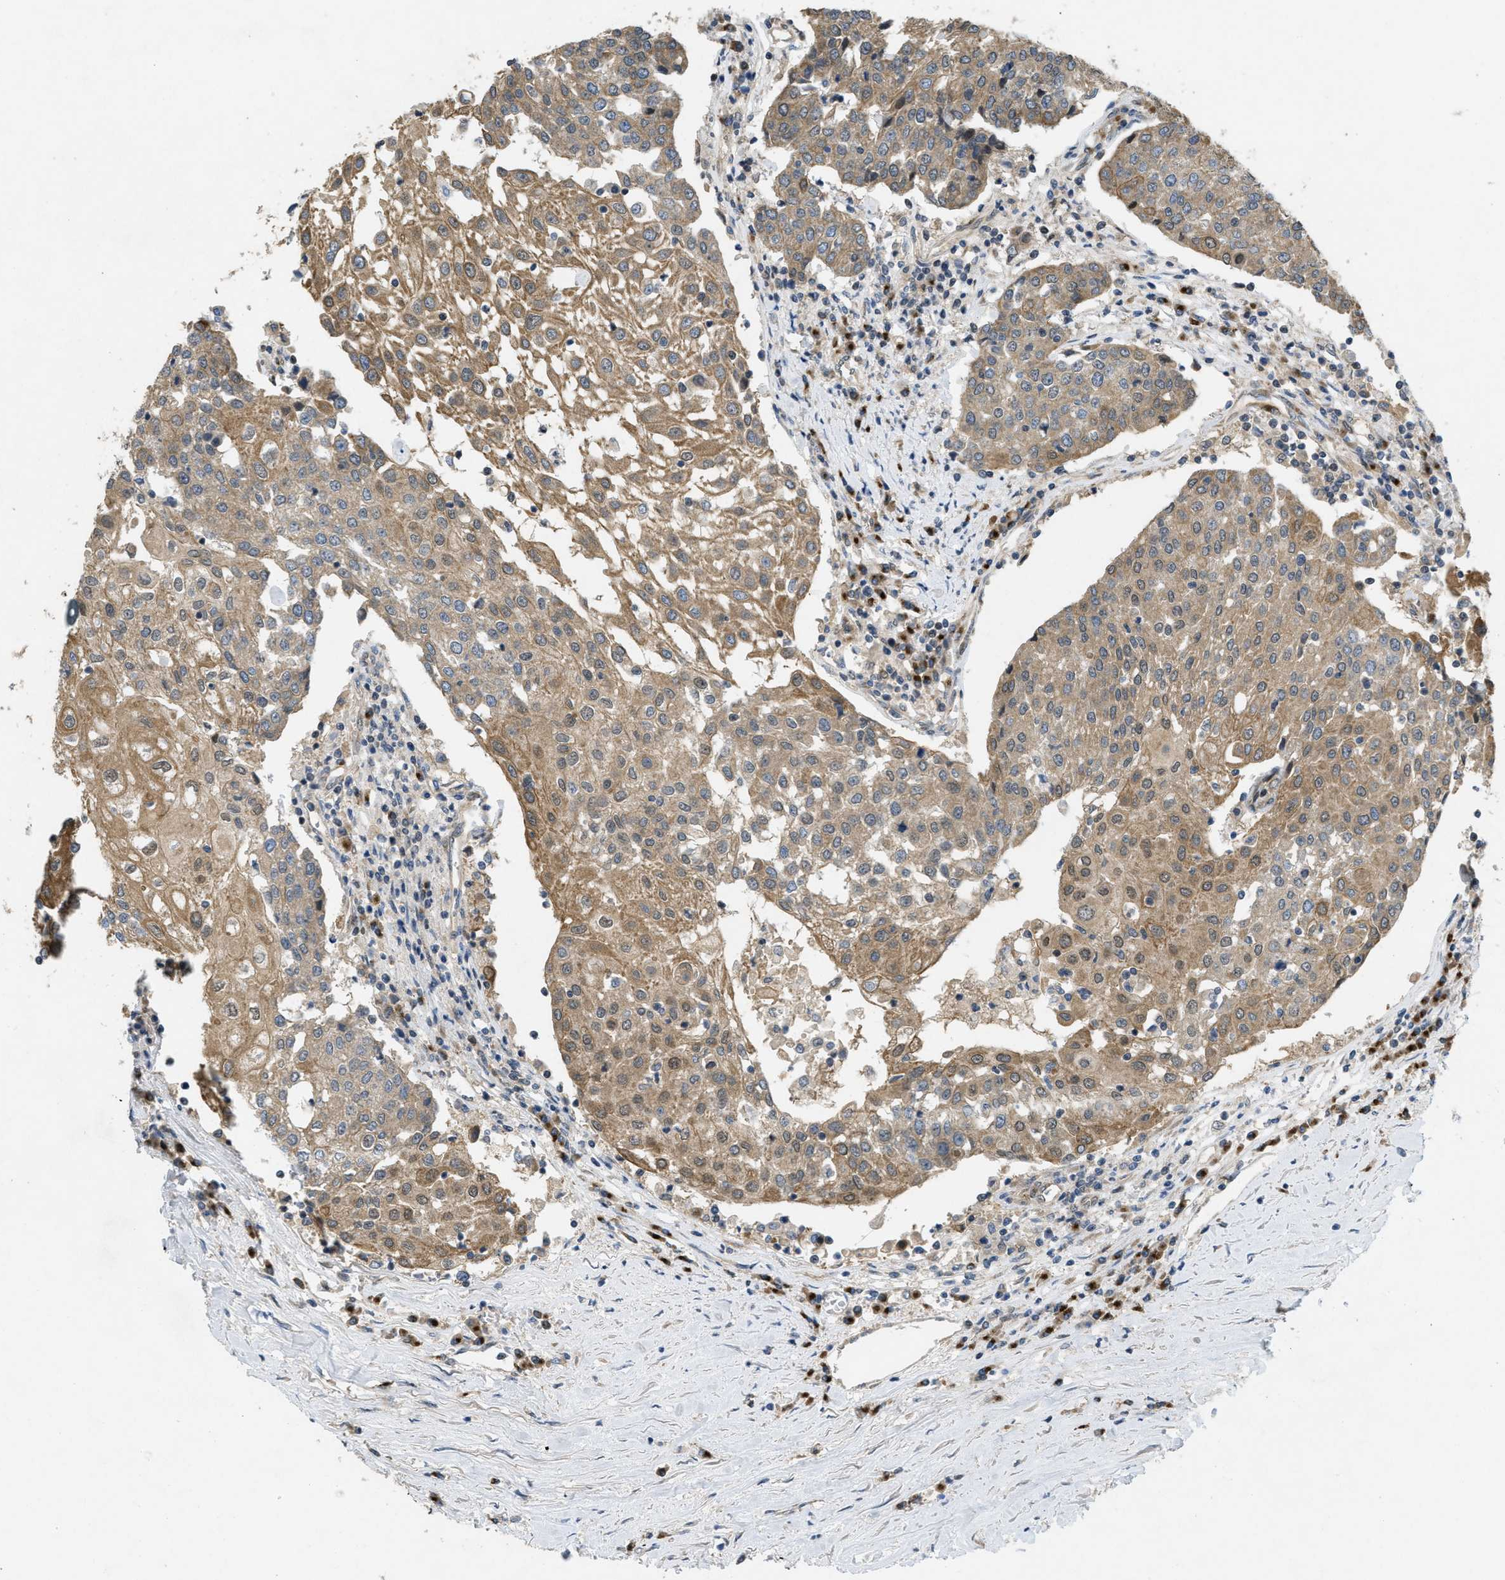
{"staining": {"intensity": "moderate", "quantity": ">75%", "location": "cytoplasmic/membranous"}, "tissue": "urothelial cancer", "cell_type": "Tumor cells", "image_type": "cancer", "snomed": [{"axis": "morphology", "description": "Urothelial carcinoma, High grade"}, {"axis": "topography", "description": "Urinary bladder"}], "caption": "Protein expression analysis of urothelial carcinoma (high-grade) shows moderate cytoplasmic/membranous staining in approximately >75% of tumor cells.", "gene": "IFNLR1", "patient": {"sex": "female", "age": 85}}